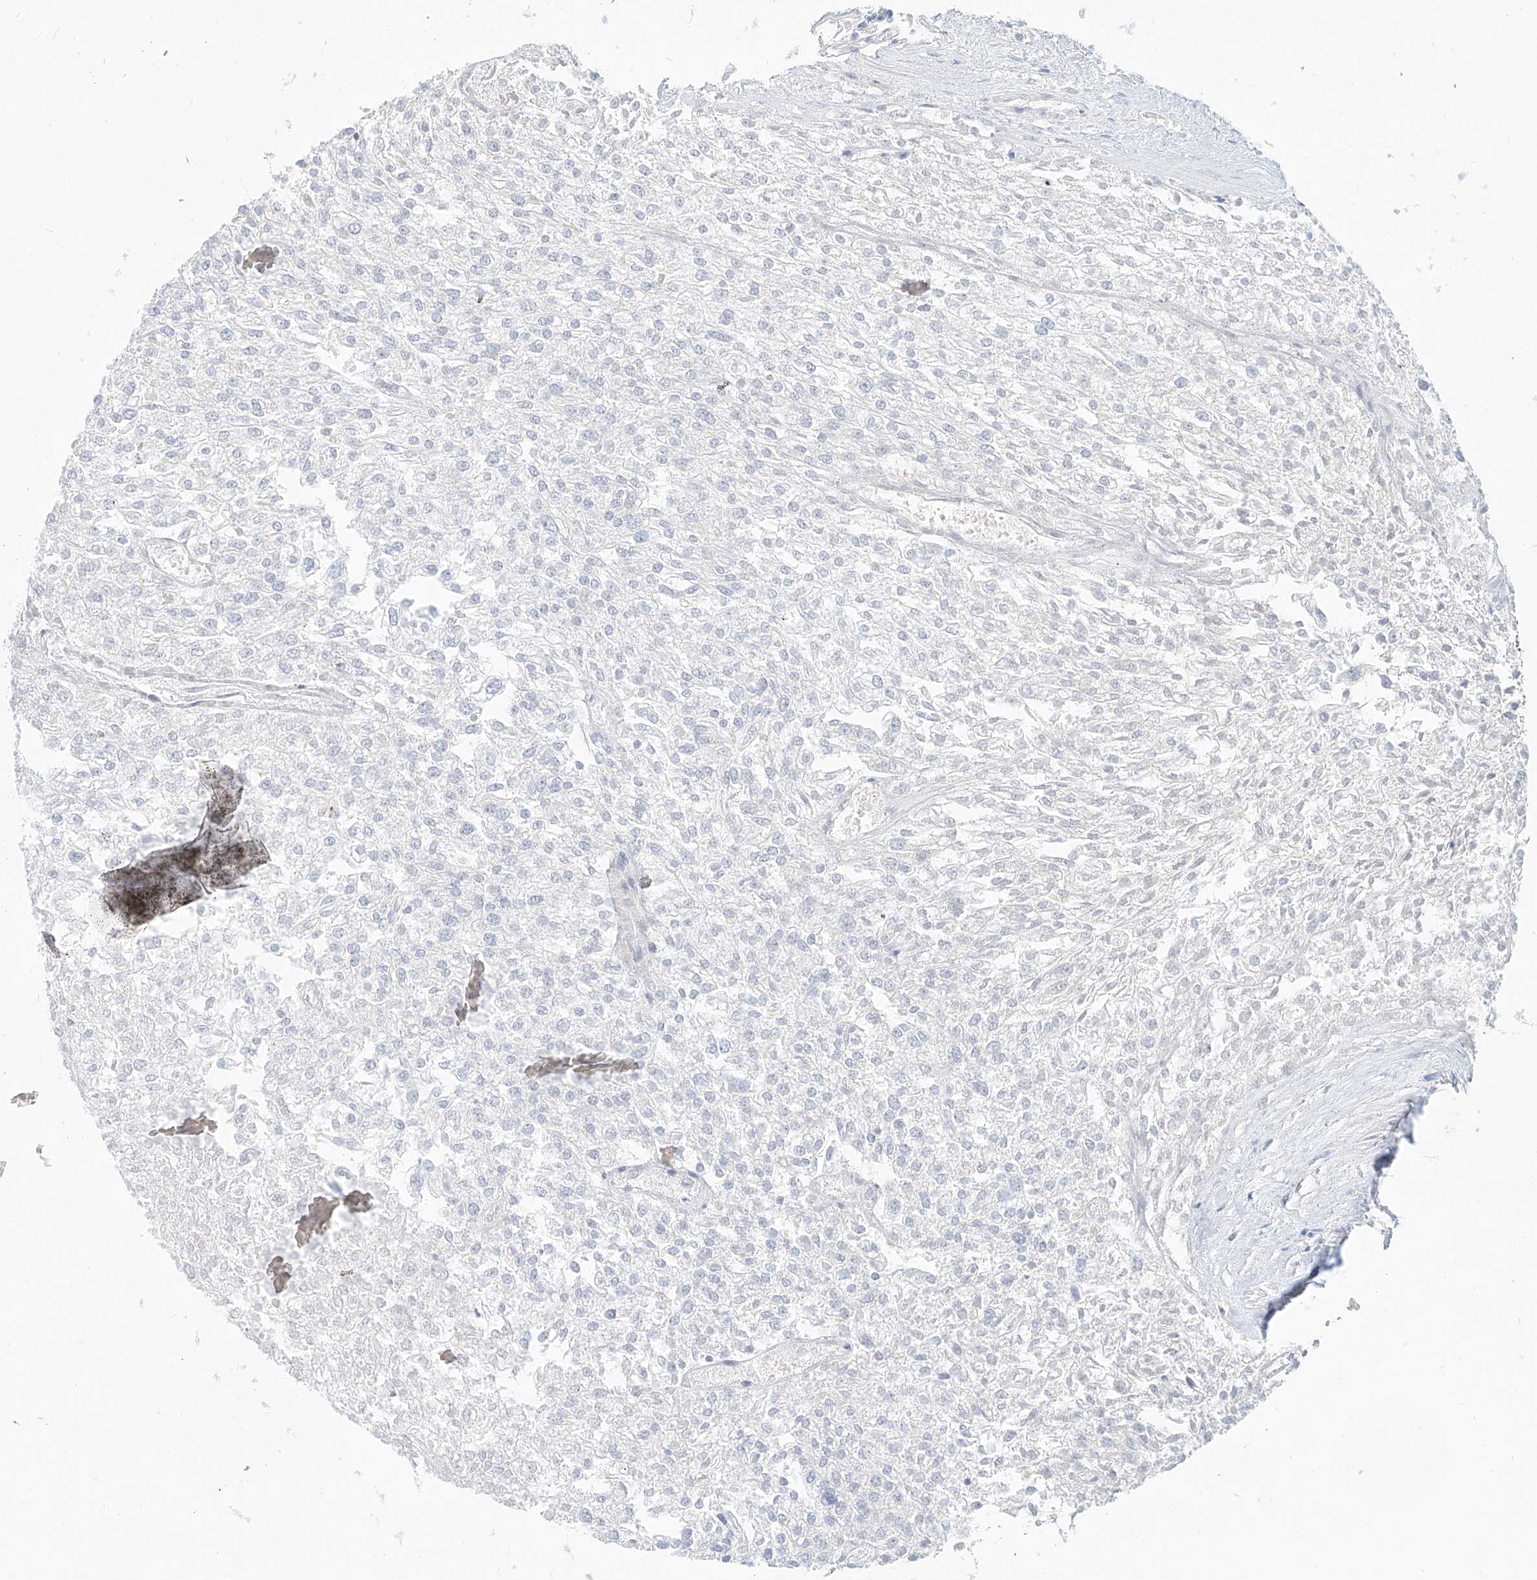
{"staining": {"intensity": "negative", "quantity": "none", "location": "none"}, "tissue": "renal cancer", "cell_type": "Tumor cells", "image_type": "cancer", "snomed": [{"axis": "morphology", "description": "Adenocarcinoma, NOS"}, {"axis": "topography", "description": "Kidney"}], "caption": "Tumor cells show no significant protein expression in renal cancer (adenocarcinoma).", "gene": "SASH1", "patient": {"sex": "female", "age": 54}}